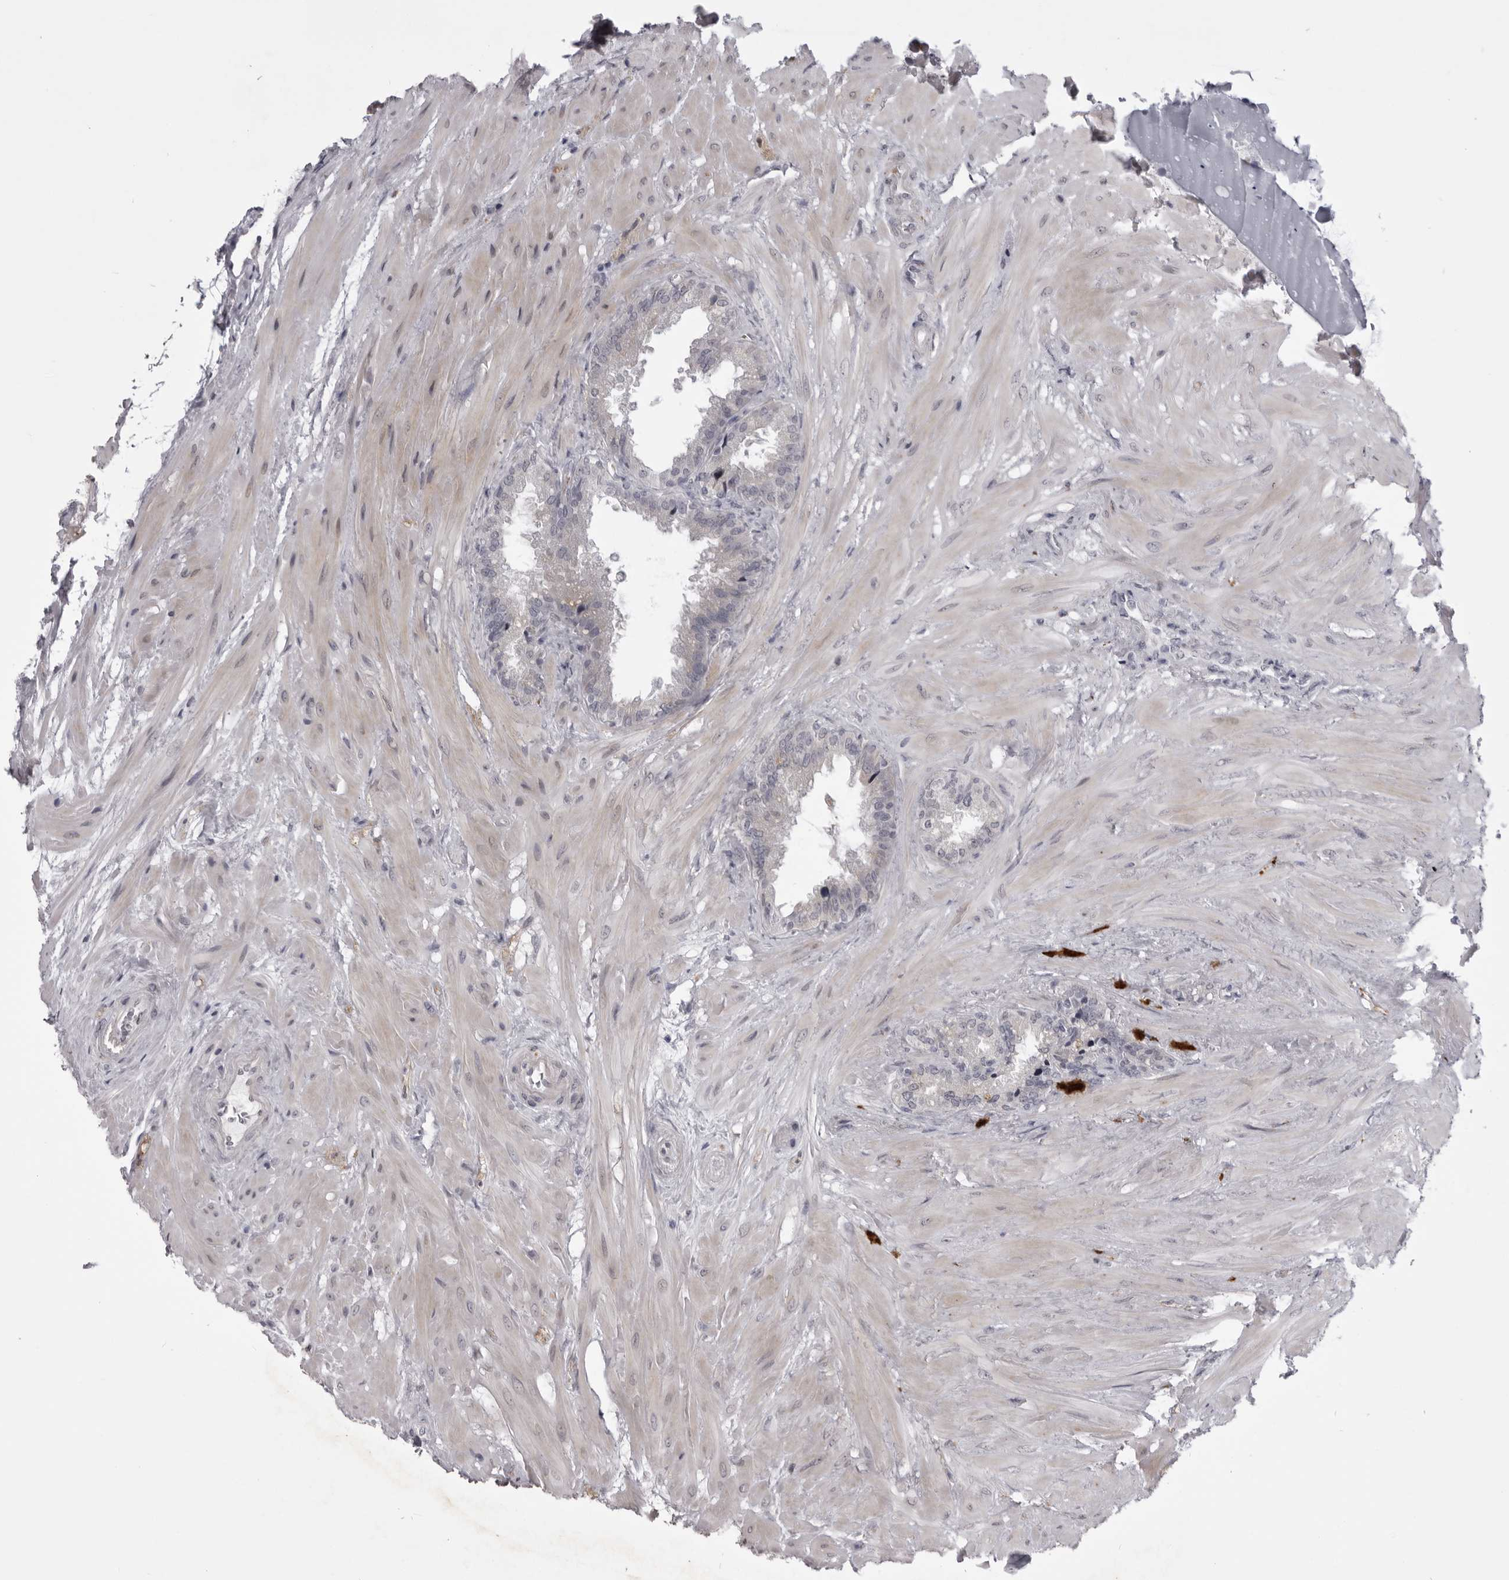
{"staining": {"intensity": "moderate", "quantity": "<25%", "location": "cytoplasmic/membranous"}, "tissue": "seminal vesicle", "cell_type": "Glandular cells", "image_type": "normal", "snomed": [{"axis": "morphology", "description": "Normal tissue, NOS"}, {"axis": "topography", "description": "Seminal veicle"}], "caption": "Seminal vesicle stained with DAB IHC displays low levels of moderate cytoplasmic/membranous staining in approximately <25% of glandular cells.", "gene": "EPHA10", "patient": {"sex": "male", "age": 46}}